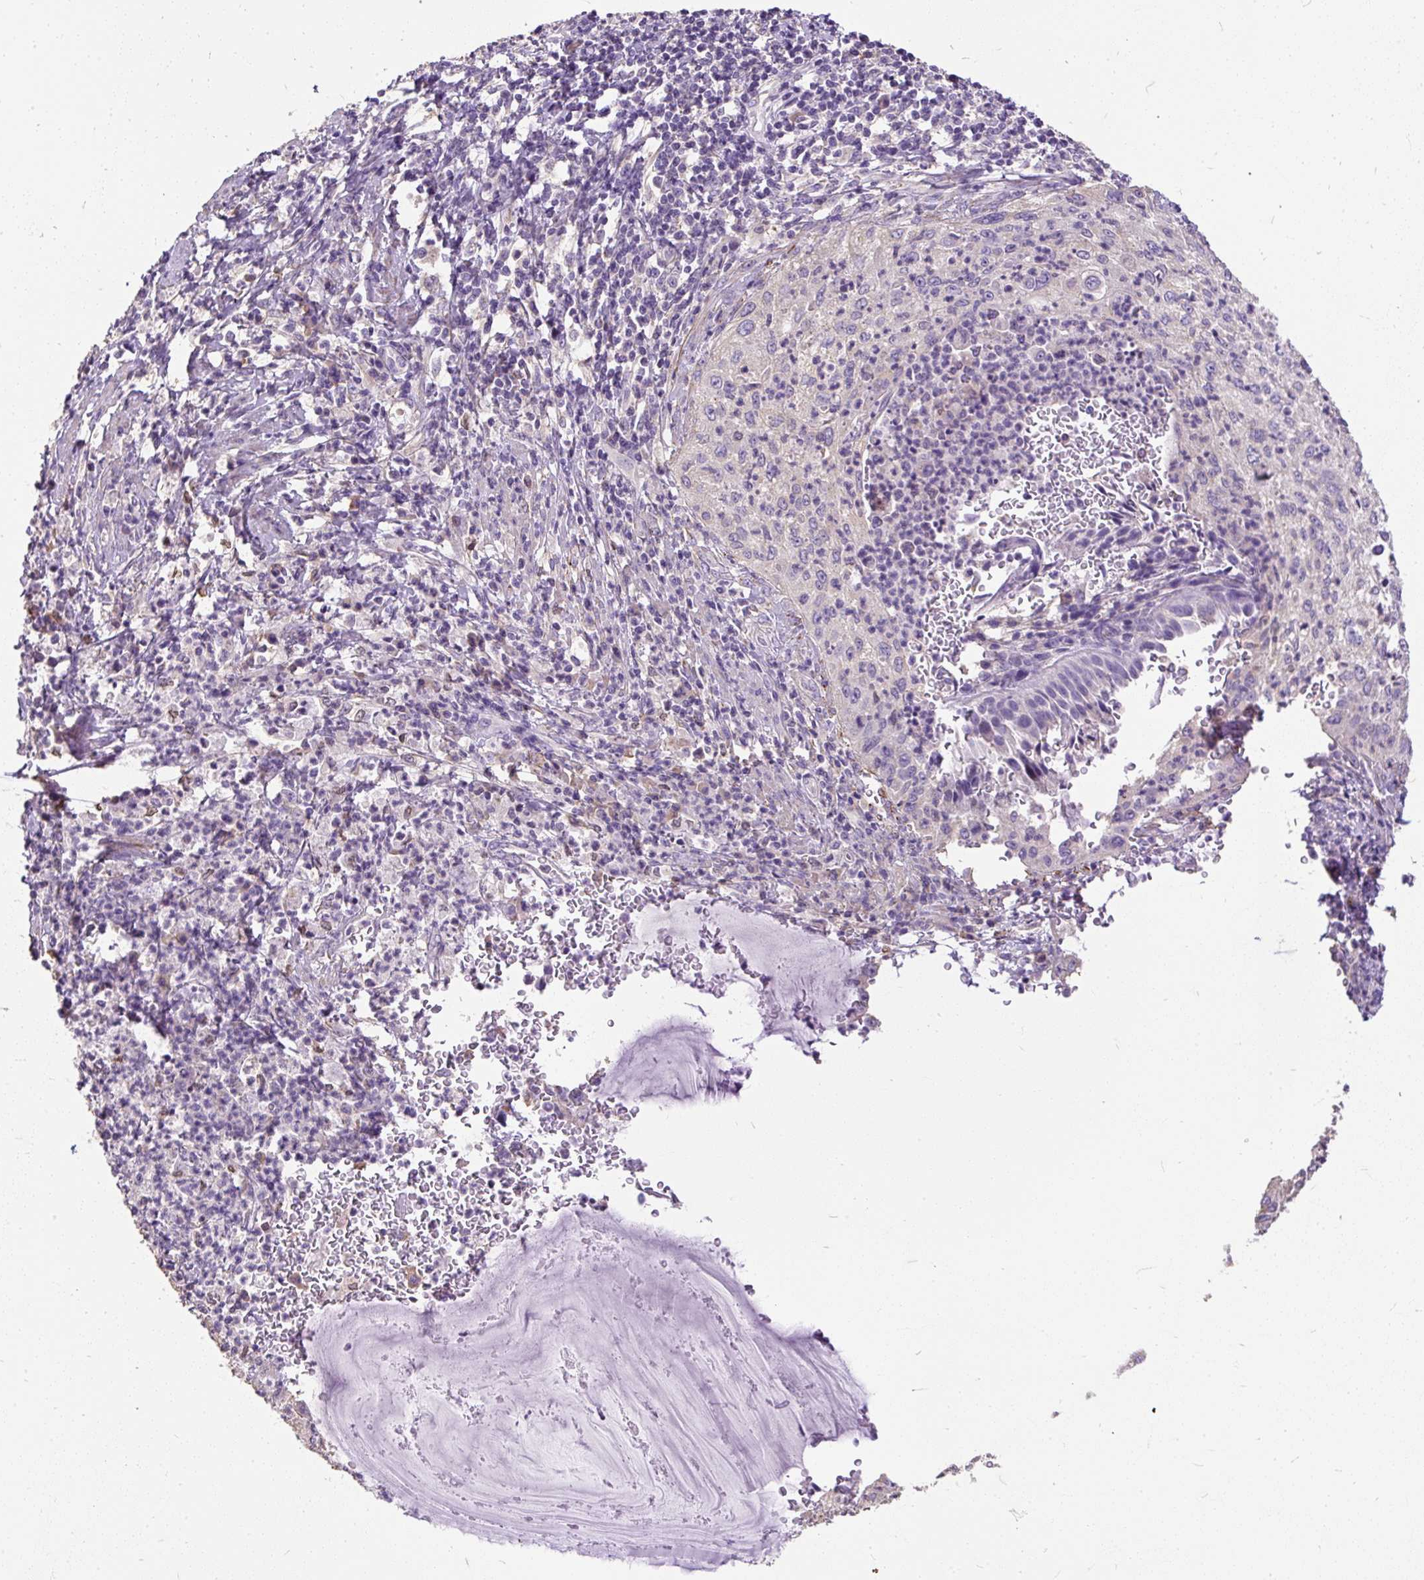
{"staining": {"intensity": "negative", "quantity": "none", "location": "none"}, "tissue": "cervical cancer", "cell_type": "Tumor cells", "image_type": "cancer", "snomed": [{"axis": "morphology", "description": "Squamous cell carcinoma, NOS"}, {"axis": "topography", "description": "Cervix"}], "caption": "Protein analysis of squamous cell carcinoma (cervical) displays no significant positivity in tumor cells.", "gene": "GBX1", "patient": {"sex": "female", "age": 30}}